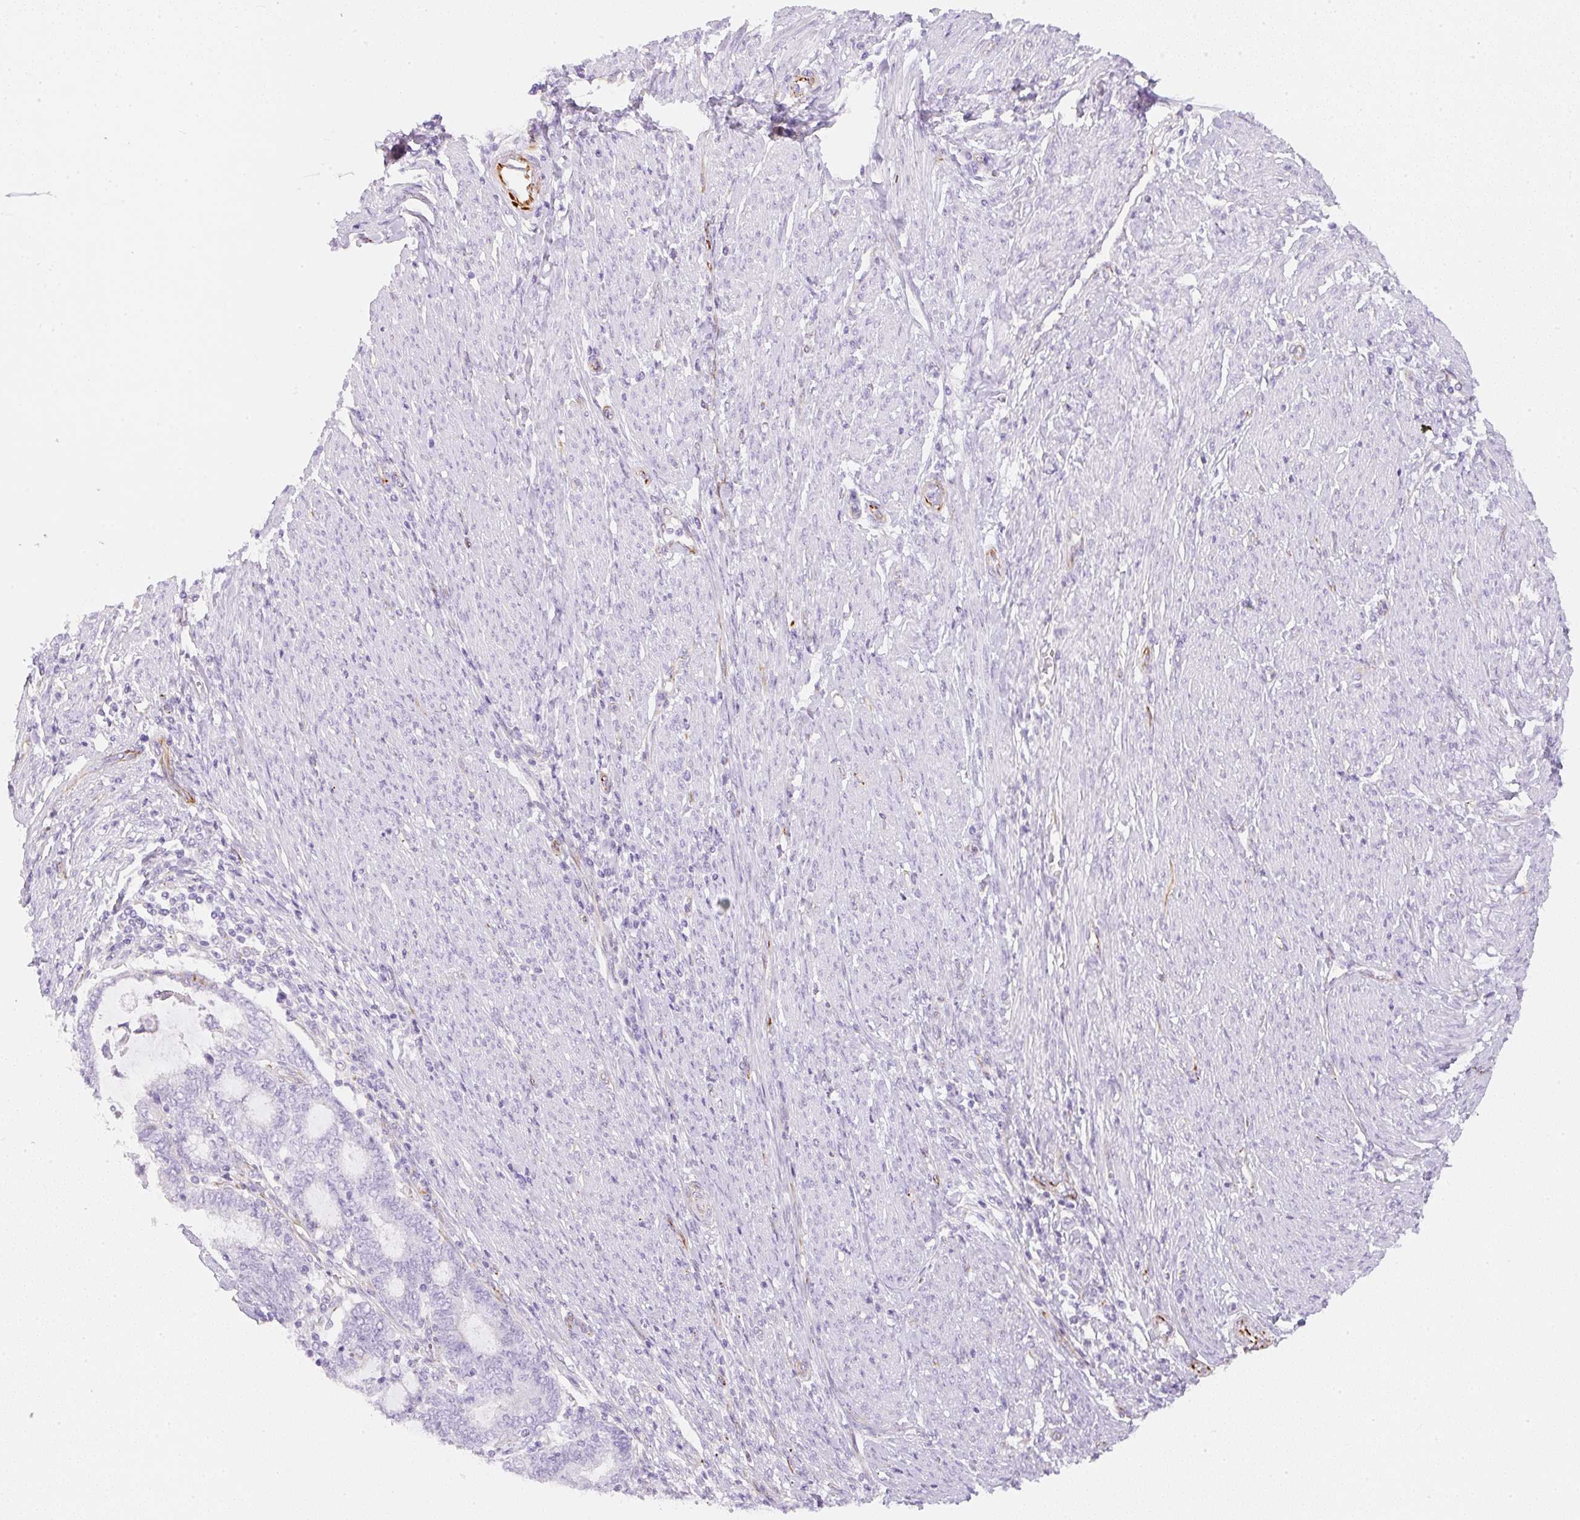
{"staining": {"intensity": "negative", "quantity": "none", "location": "none"}, "tissue": "endometrial cancer", "cell_type": "Tumor cells", "image_type": "cancer", "snomed": [{"axis": "morphology", "description": "Adenocarcinoma, NOS"}, {"axis": "topography", "description": "Uterus"}, {"axis": "topography", "description": "Endometrium"}], "caption": "High power microscopy micrograph of an IHC image of endometrial cancer (adenocarcinoma), revealing no significant positivity in tumor cells.", "gene": "ZNF689", "patient": {"sex": "female", "age": 70}}